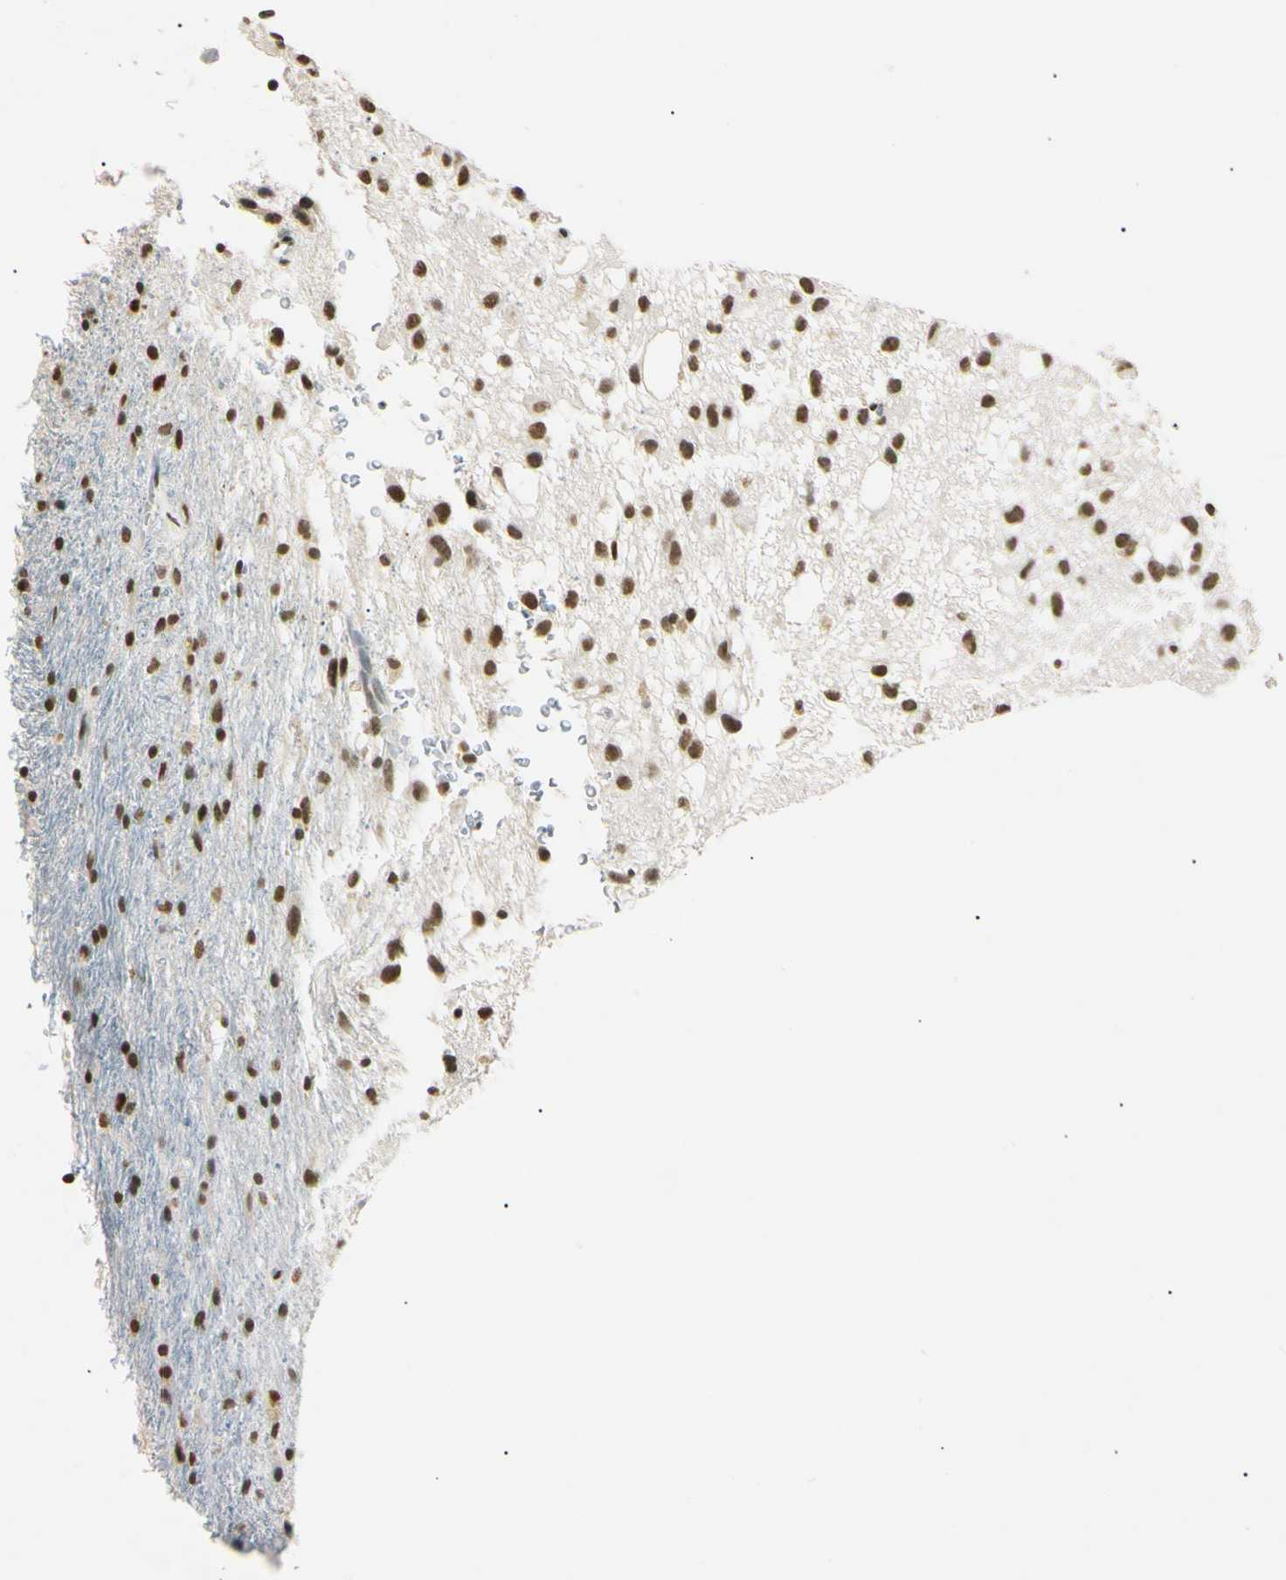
{"staining": {"intensity": "strong", "quantity": ">75%", "location": "nuclear"}, "tissue": "glioma", "cell_type": "Tumor cells", "image_type": "cancer", "snomed": [{"axis": "morphology", "description": "Glioma, malignant, Low grade"}, {"axis": "topography", "description": "Brain"}], "caption": "Immunohistochemical staining of glioma exhibits high levels of strong nuclear protein positivity in approximately >75% of tumor cells. Using DAB (brown) and hematoxylin (blue) stains, captured at high magnification using brightfield microscopy.", "gene": "SMARCA5", "patient": {"sex": "male", "age": 77}}